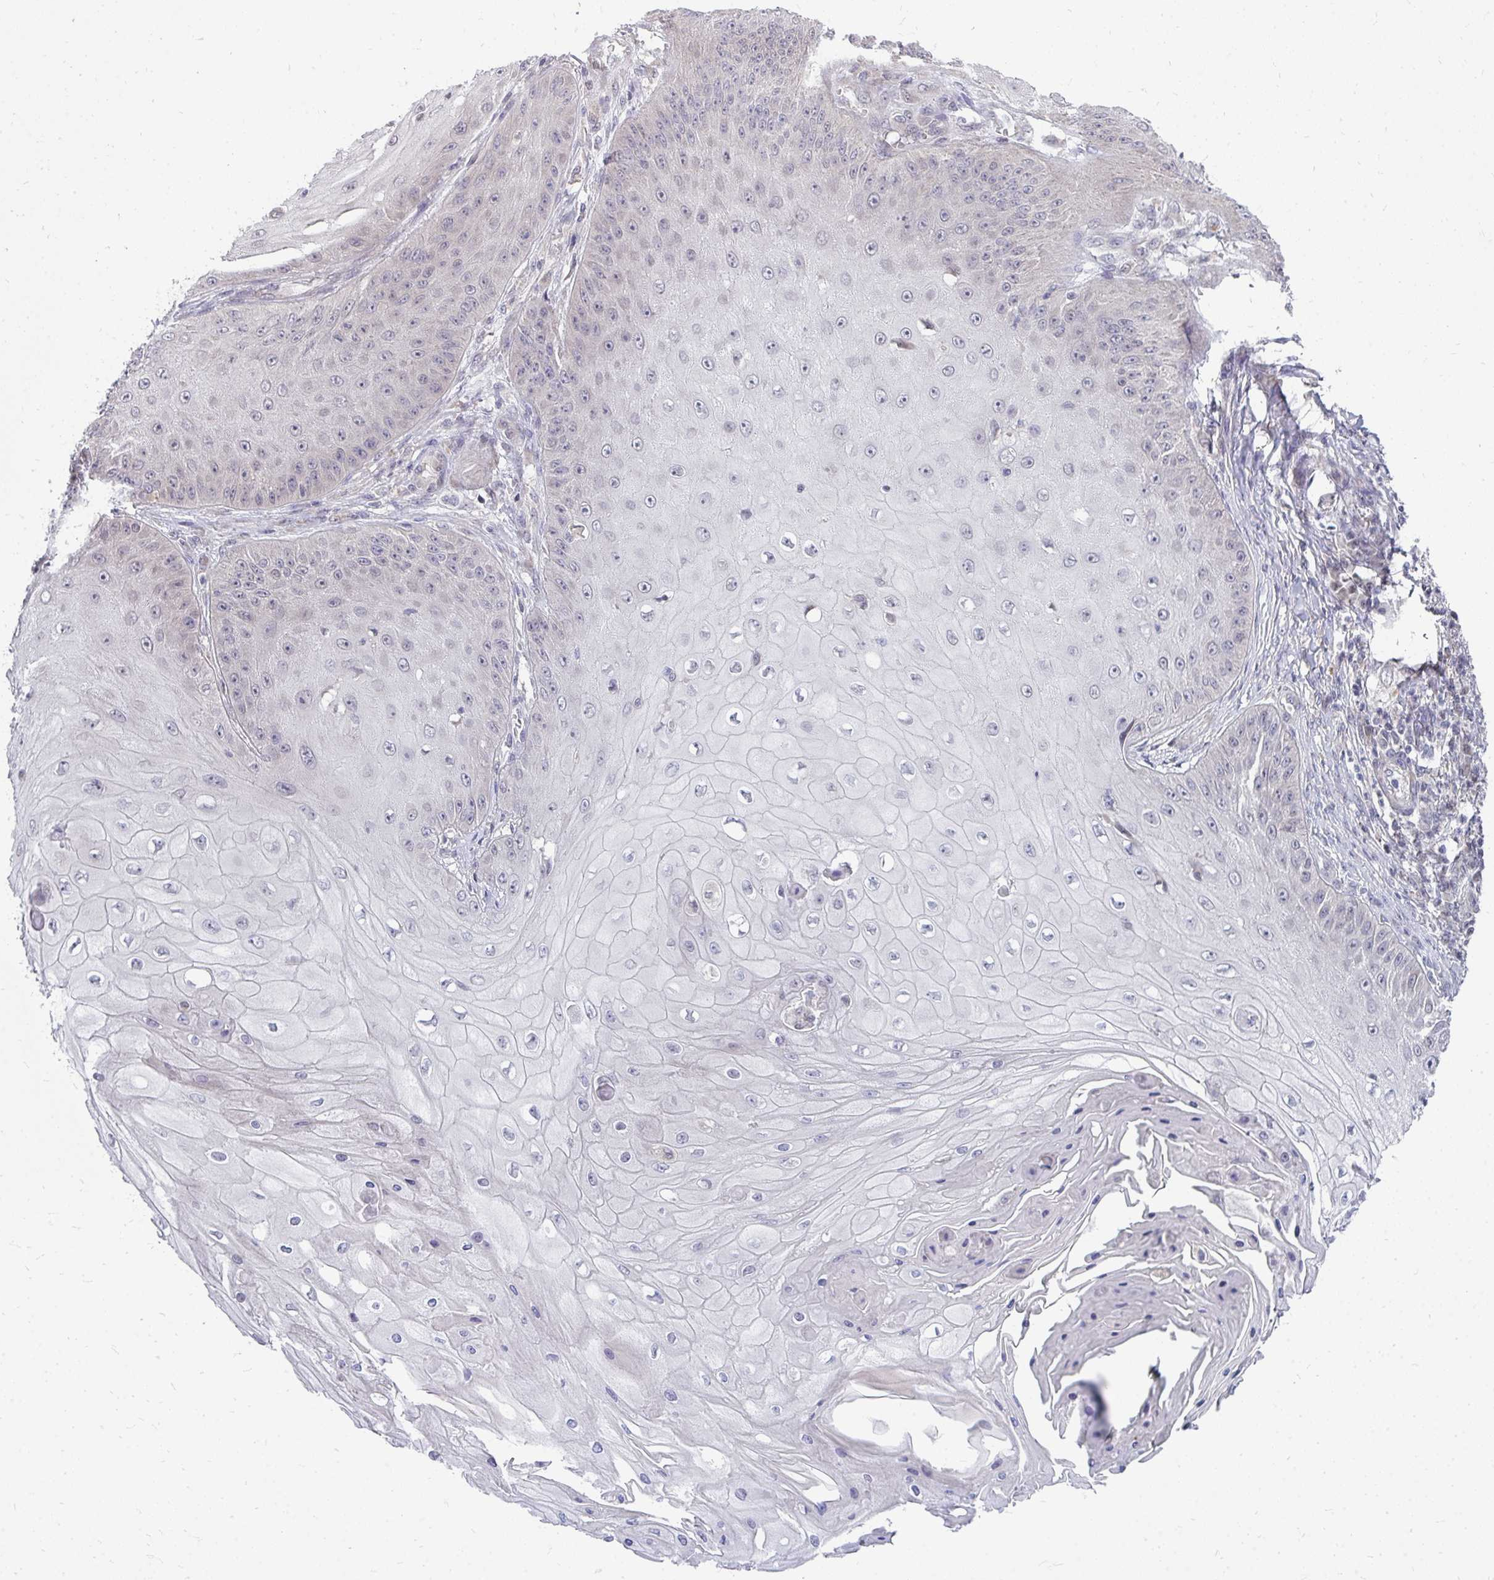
{"staining": {"intensity": "negative", "quantity": "none", "location": "none"}, "tissue": "skin cancer", "cell_type": "Tumor cells", "image_type": "cancer", "snomed": [{"axis": "morphology", "description": "Squamous cell carcinoma, NOS"}, {"axis": "topography", "description": "Skin"}], "caption": "IHC micrograph of neoplastic tissue: human skin cancer stained with DAB (3,3'-diaminobenzidine) reveals no significant protein expression in tumor cells. The staining was performed using DAB (3,3'-diaminobenzidine) to visualize the protein expression in brown, while the nuclei were stained in blue with hematoxylin (Magnification: 20x).", "gene": "MROH8", "patient": {"sex": "male", "age": 70}}